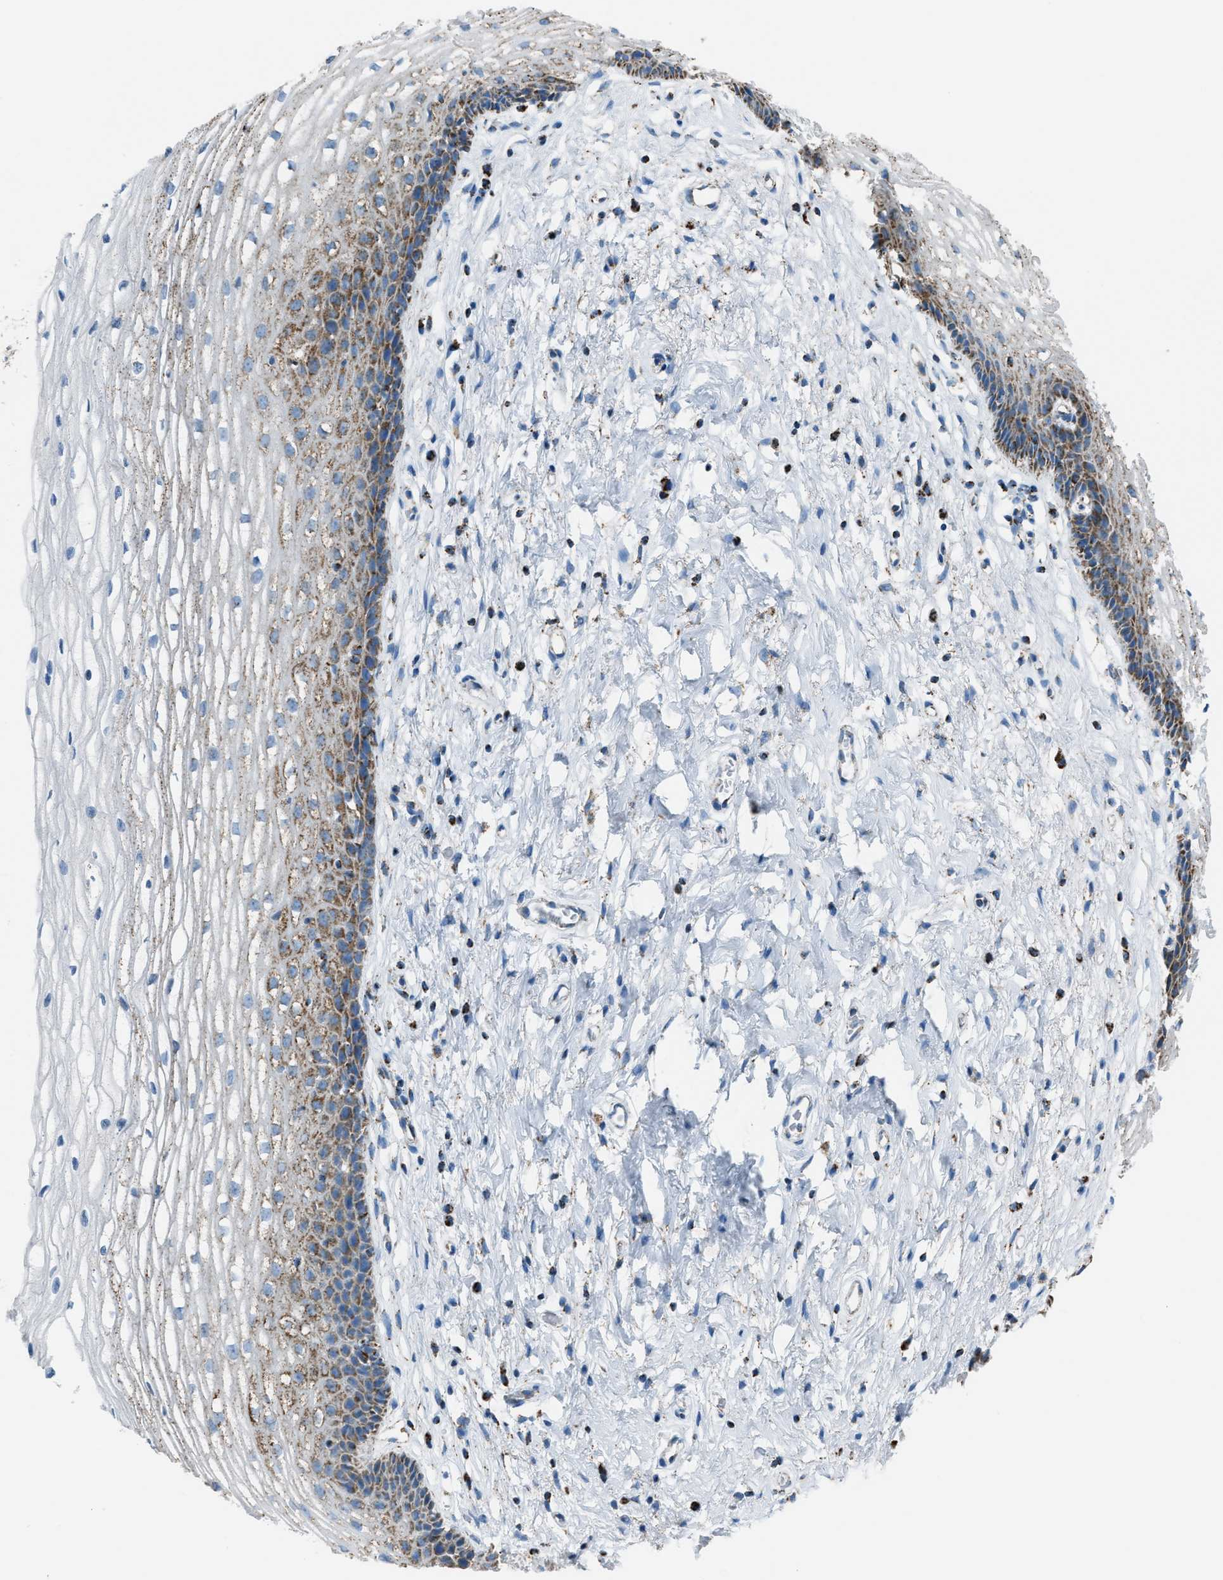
{"staining": {"intensity": "moderate", "quantity": "25%-75%", "location": "cytoplasmic/membranous"}, "tissue": "cervix", "cell_type": "Squamous epithelial cells", "image_type": "normal", "snomed": [{"axis": "morphology", "description": "Normal tissue, NOS"}, {"axis": "topography", "description": "Cervix"}], "caption": "High-magnification brightfield microscopy of normal cervix stained with DAB (brown) and counterstained with hematoxylin (blue). squamous epithelial cells exhibit moderate cytoplasmic/membranous staining is seen in about25%-75% of cells.", "gene": "MDH2", "patient": {"sex": "female", "age": 77}}